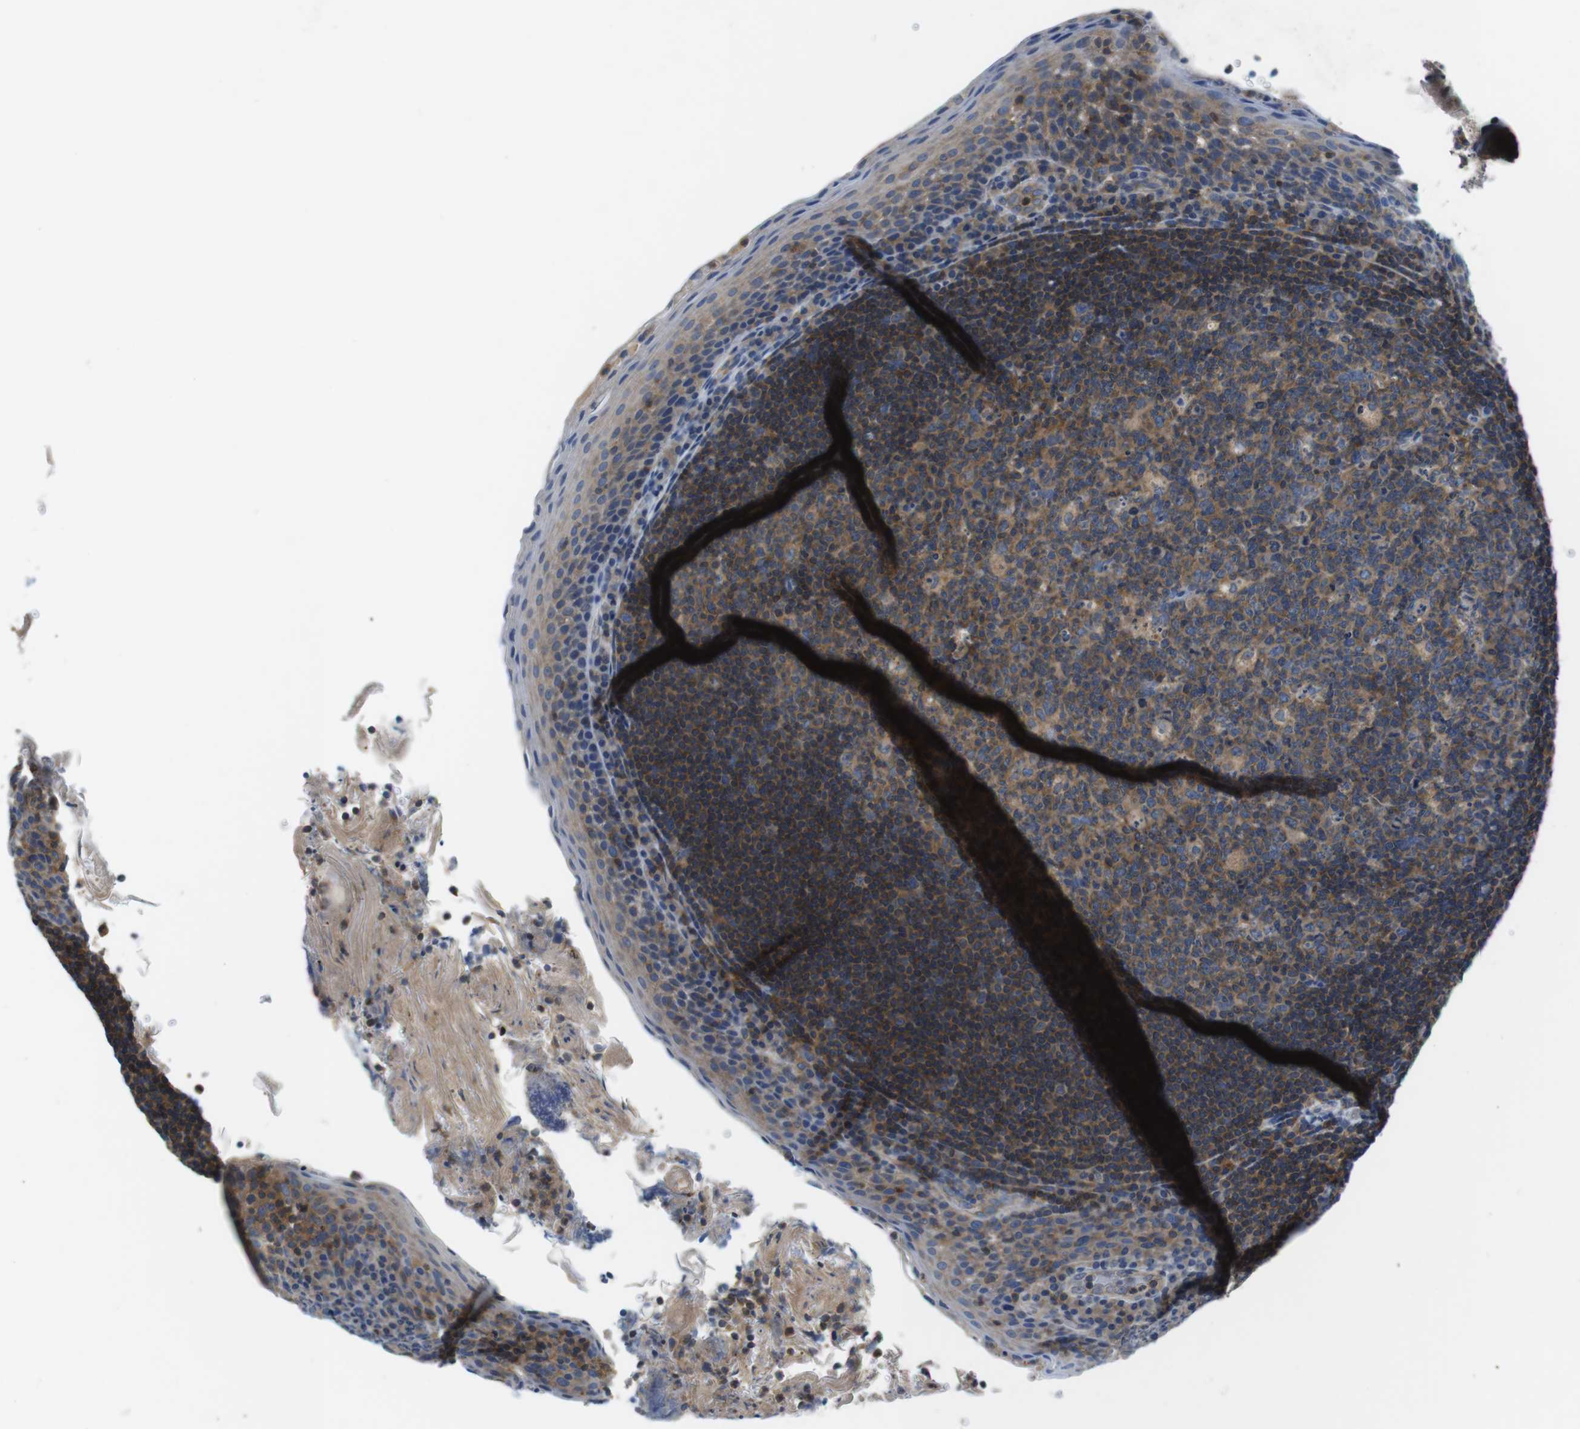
{"staining": {"intensity": "moderate", "quantity": ">75%", "location": "cytoplasmic/membranous"}, "tissue": "tonsil", "cell_type": "Germinal center cells", "image_type": "normal", "snomed": [{"axis": "morphology", "description": "Normal tissue, NOS"}, {"axis": "topography", "description": "Tonsil"}], "caption": "The photomicrograph shows immunohistochemical staining of unremarkable tonsil. There is moderate cytoplasmic/membranous expression is present in approximately >75% of germinal center cells.", "gene": "PIK3CD", "patient": {"sex": "male", "age": 17}}